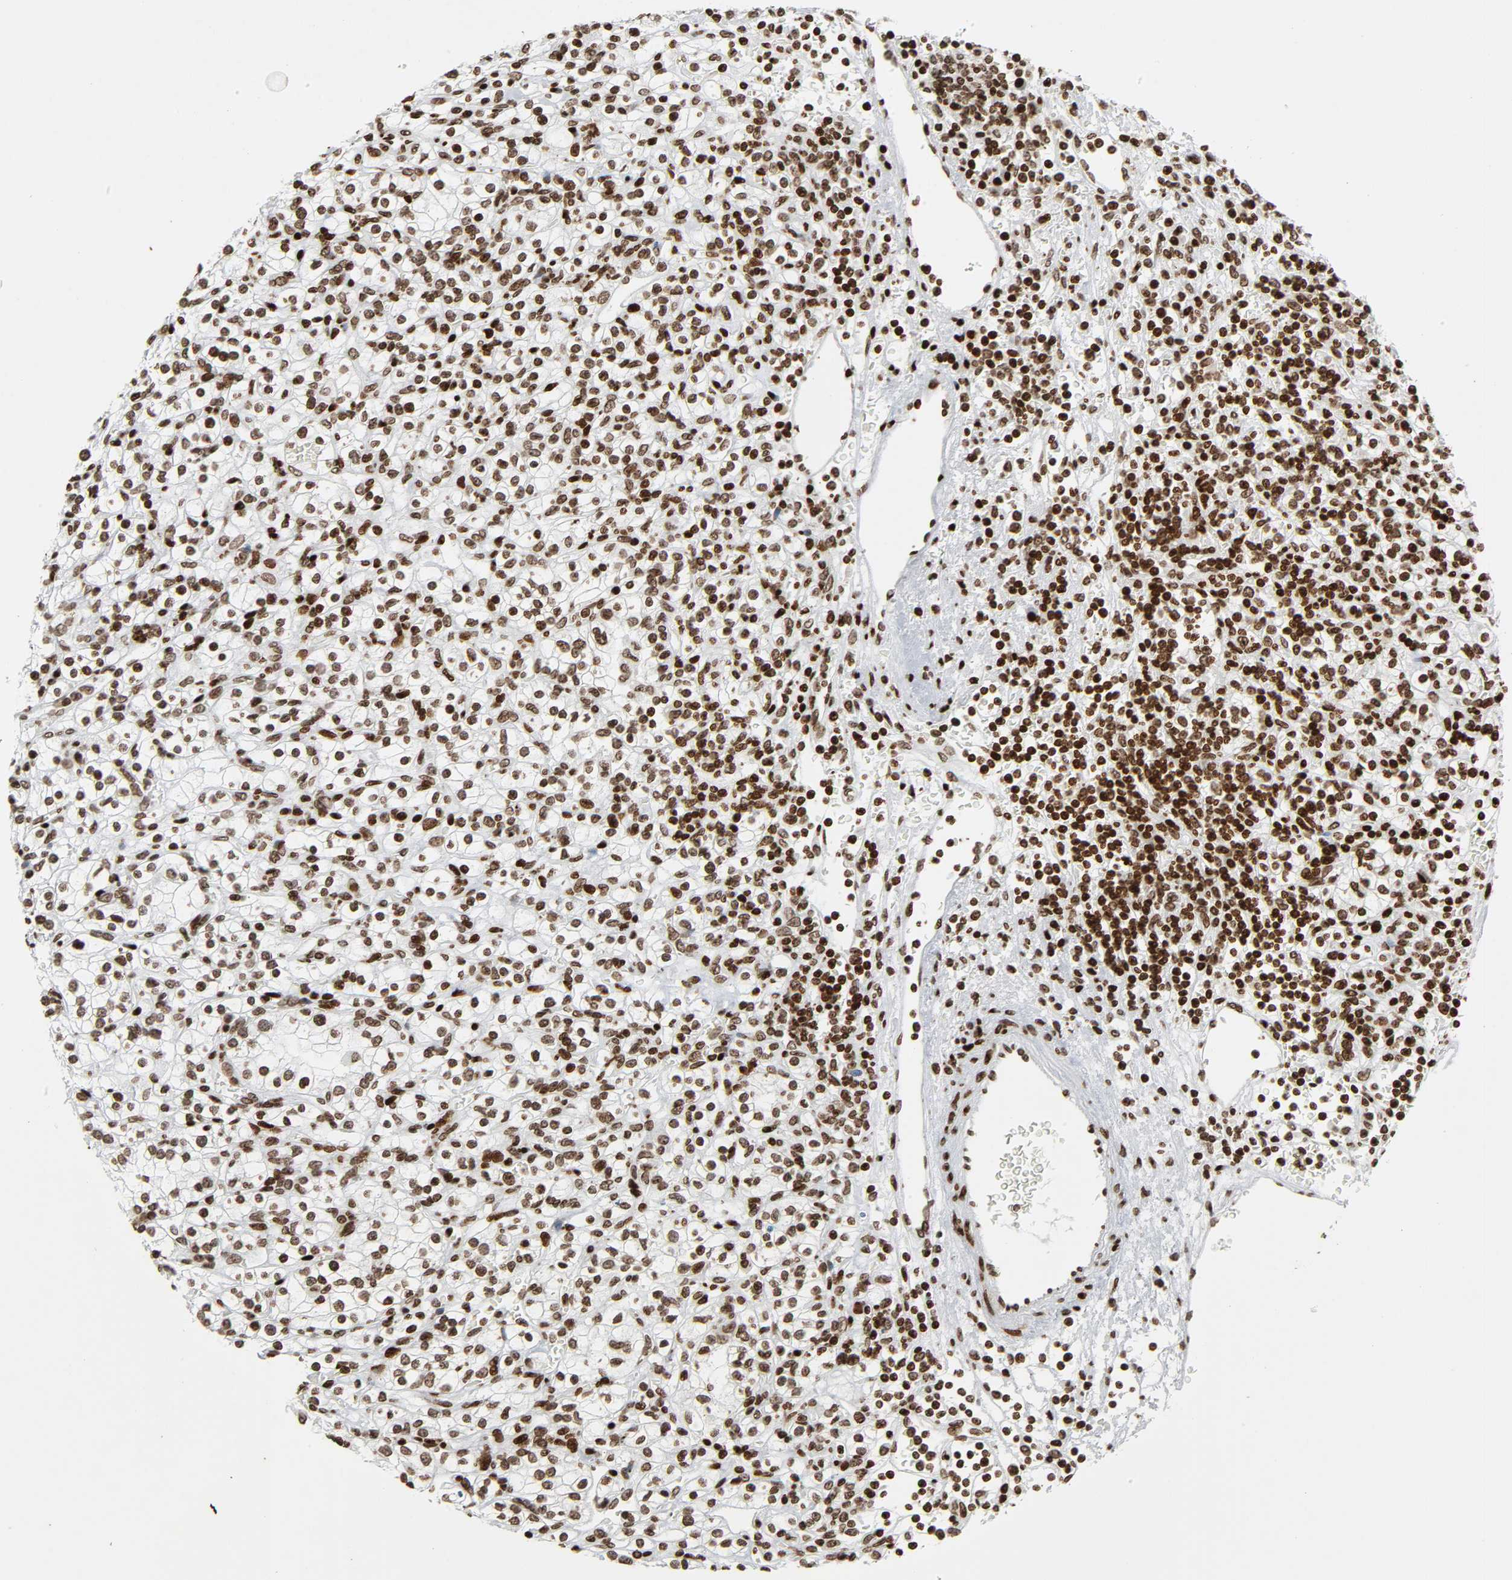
{"staining": {"intensity": "moderate", "quantity": ">75%", "location": "nuclear"}, "tissue": "renal cancer", "cell_type": "Tumor cells", "image_type": "cancer", "snomed": [{"axis": "morphology", "description": "Normal tissue, NOS"}, {"axis": "morphology", "description": "Adenocarcinoma, NOS"}, {"axis": "topography", "description": "Kidney"}], "caption": "High-magnification brightfield microscopy of renal cancer stained with DAB (3,3'-diaminobenzidine) (brown) and counterstained with hematoxylin (blue). tumor cells exhibit moderate nuclear positivity is present in about>75% of cells.", "gene": "RXRA", "patient": {"sex": "female", "age": 55}}